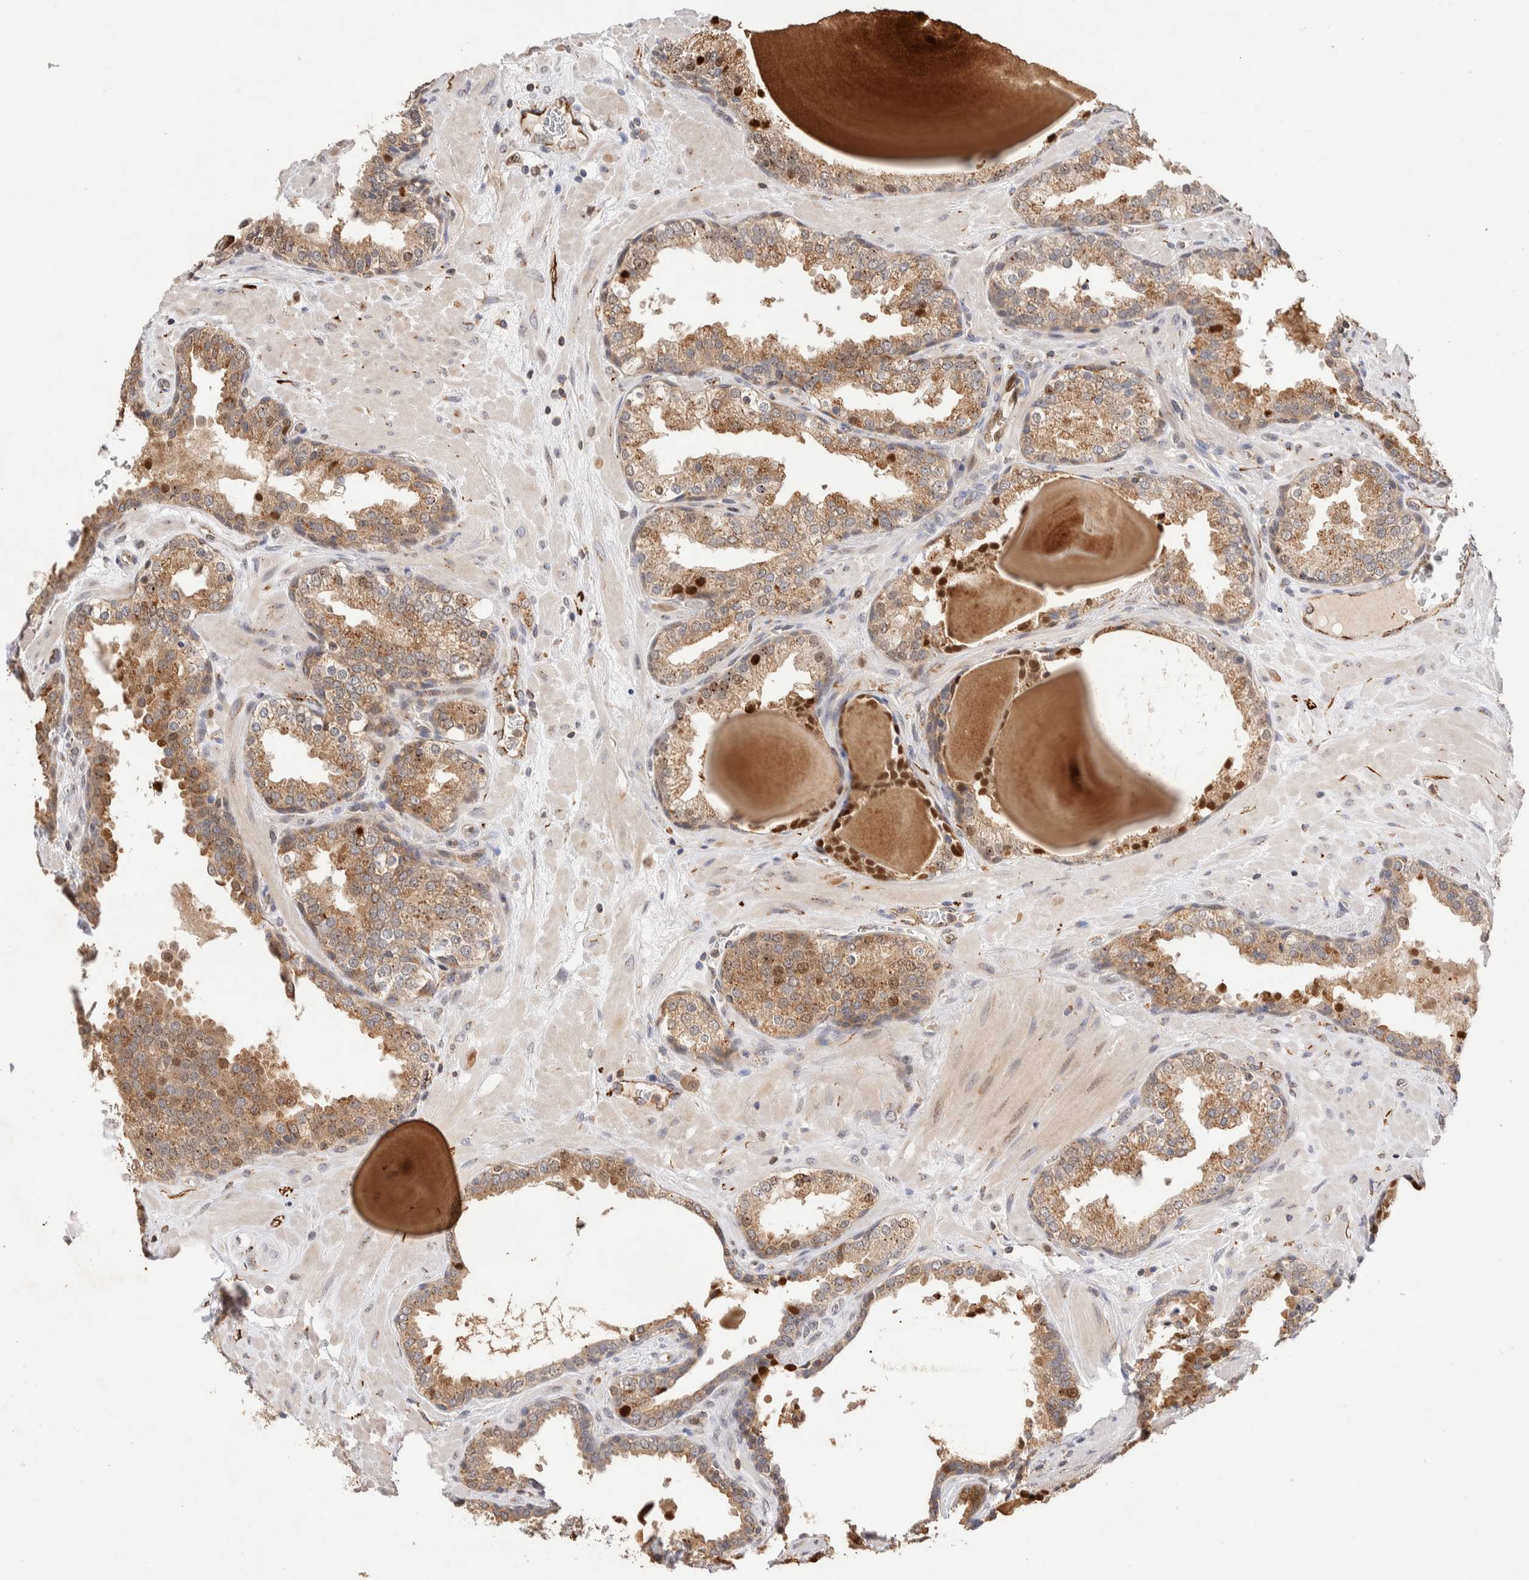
{"staining": {"intensity": "moderate", "quantity": "25%-75%", "location": "cytoplasmic/membranous,nuclear"}, "tissue": "prostate", "cell_type": "Glandular cells", "image_type": "normal", "snomed": [{"axis": "morphology", "description": "Normal tissue, NOS"}, {"axis": "topography", "description": "Prostate"}], "caption": "This histopathology image displays IHC staining of unremarkable prostate, with medium moderate cytoplasmic/membranous,nuclear positivity in approximately 25%-75% of glandular cells.", "gene": "NSMAF", "patient": {"sex": "male", "age": 51}}